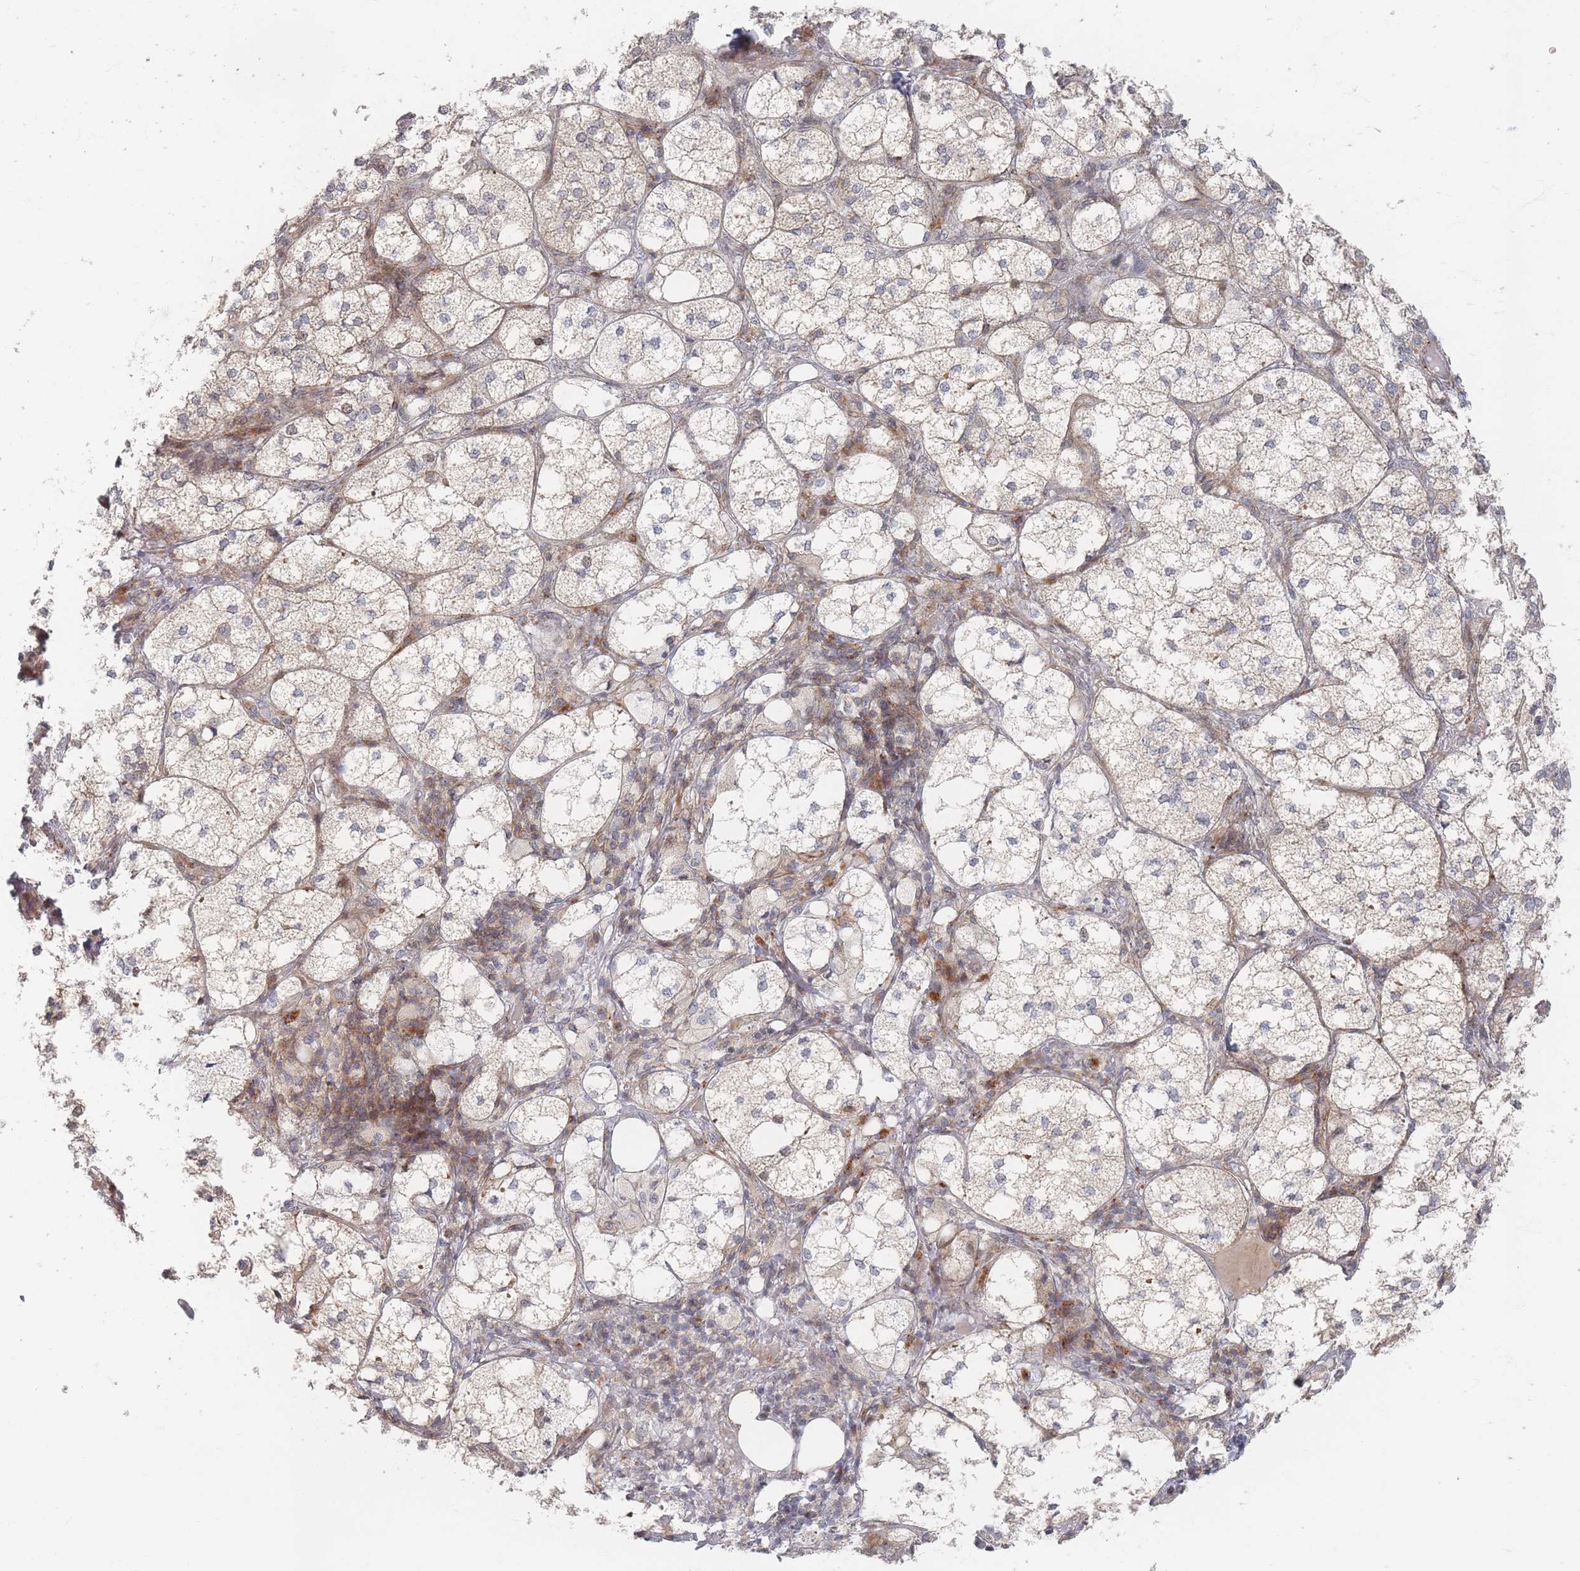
{"staining": {"intensity": "moderate", "quantity": "25%-75%", "location": "cytoplasmic/membranous"}, "tissue": "adrenal gland", "cell_type": "Glandular cells", "image_type": "normal", "snomed": [{"axis": "morphology", "description": "Normal tissue, NOS"}, {"axis": "topography", "description": "Adrenal gland"}], "caption": "Adrenal gland stained with a brown dye exhibits moderate cytoplasmic/membranous positive positivity in about 25%-75% of glandular cells.", "gene": "ZKSCAN7", "patient": {"sex": "female", "age": 61}}